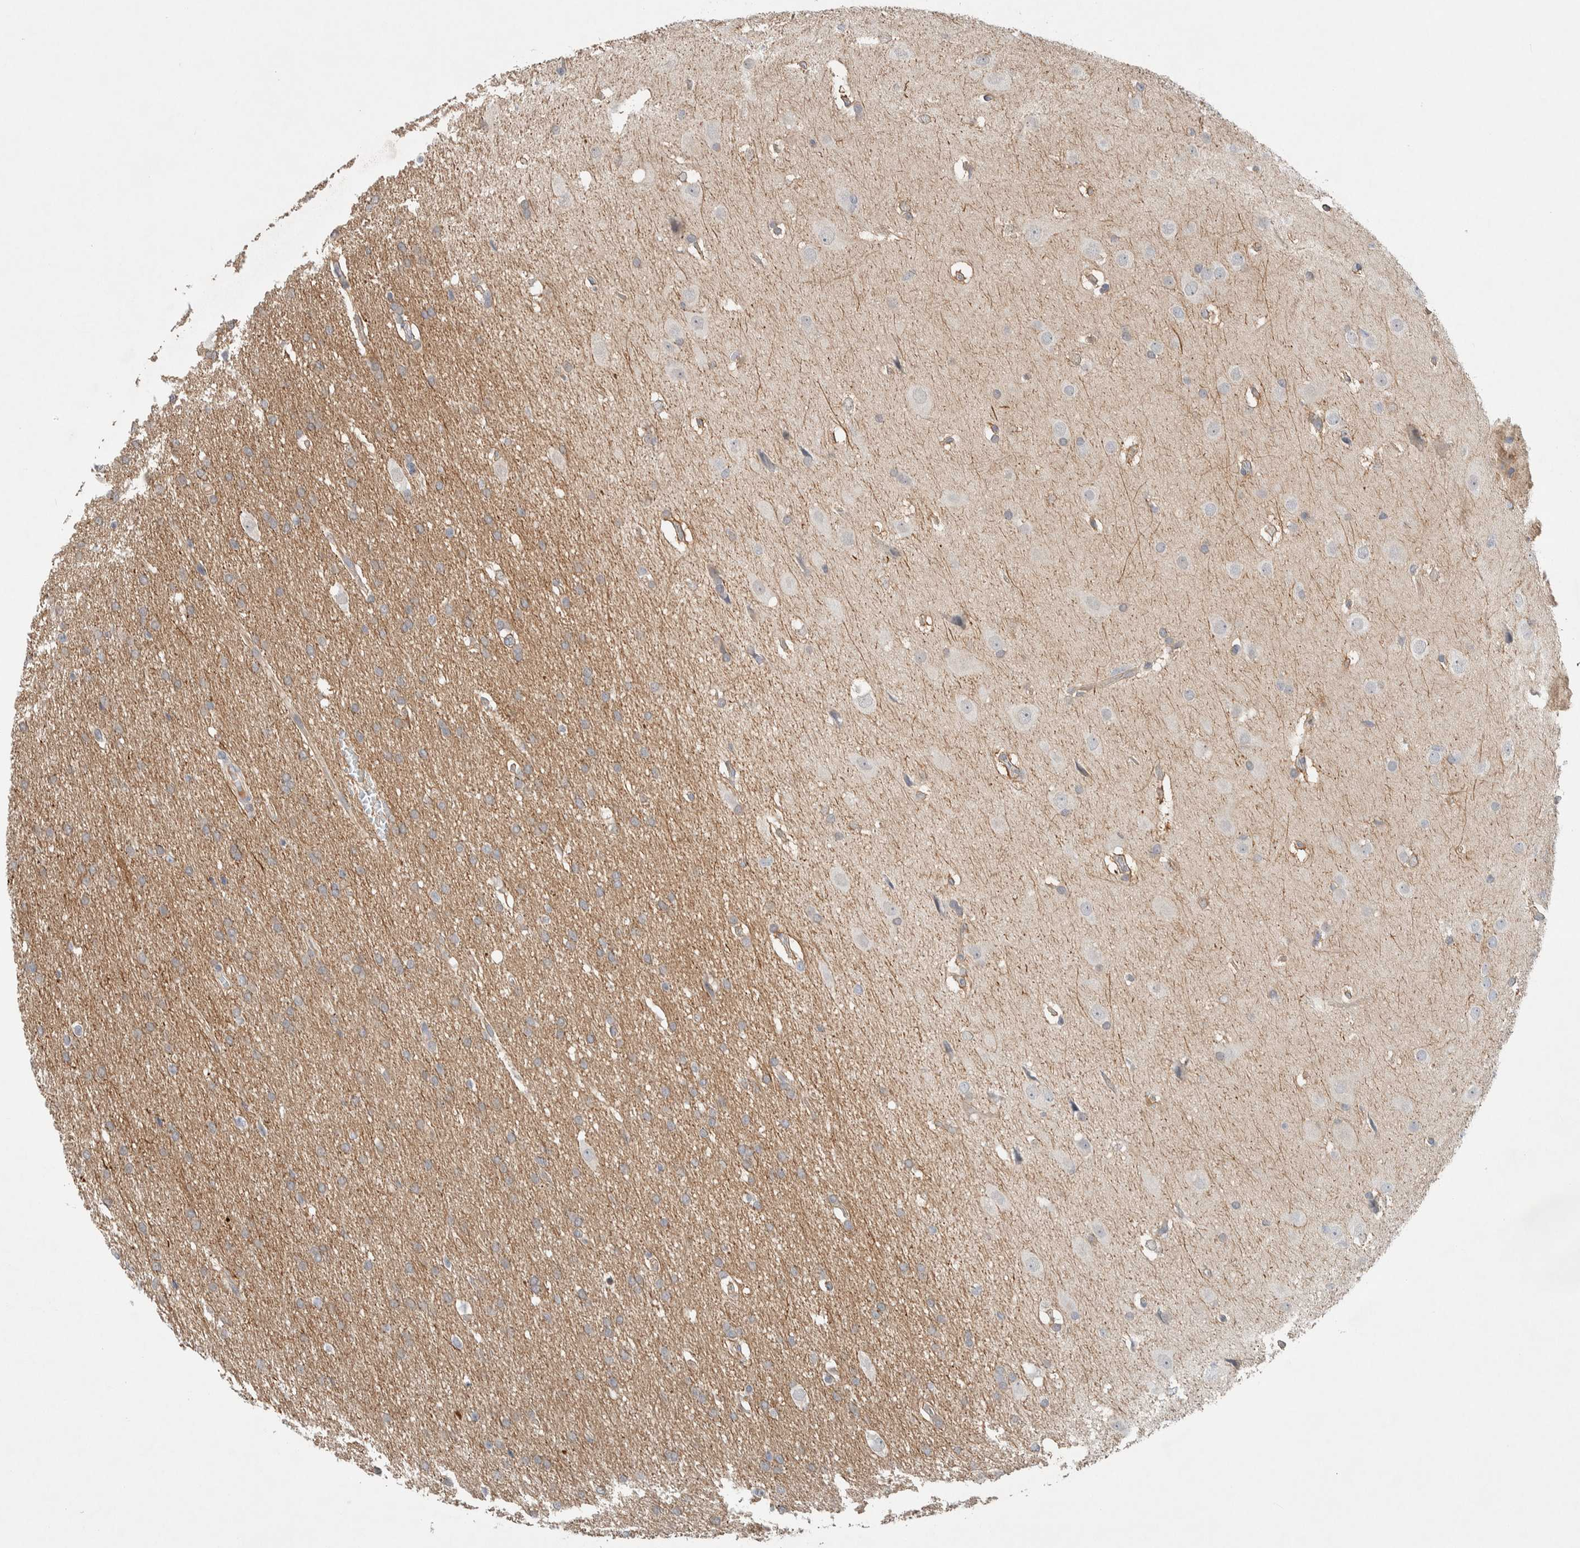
{"staining": {"intensity": "weak", "quantity": "25%-75%", "location": "cytoplasmic/membranous"}, "tissue": "glioma", "cell_type": "Tumor cells", "image_type": "cancer", "snomed": [{"axis": "morphology", "description": "Glioma, malignant, Low grade"}, {"axis": "topography", "description": "Brain"}], "caption": "Glioma tissue demonstrates weak cytoplasmic/membranous expression in approximately 25%-75% of tumor cells, visualized by immunohistochemistry.", "gene": "DEPTOR", "patient": {"sex": "female", "age": 37}}